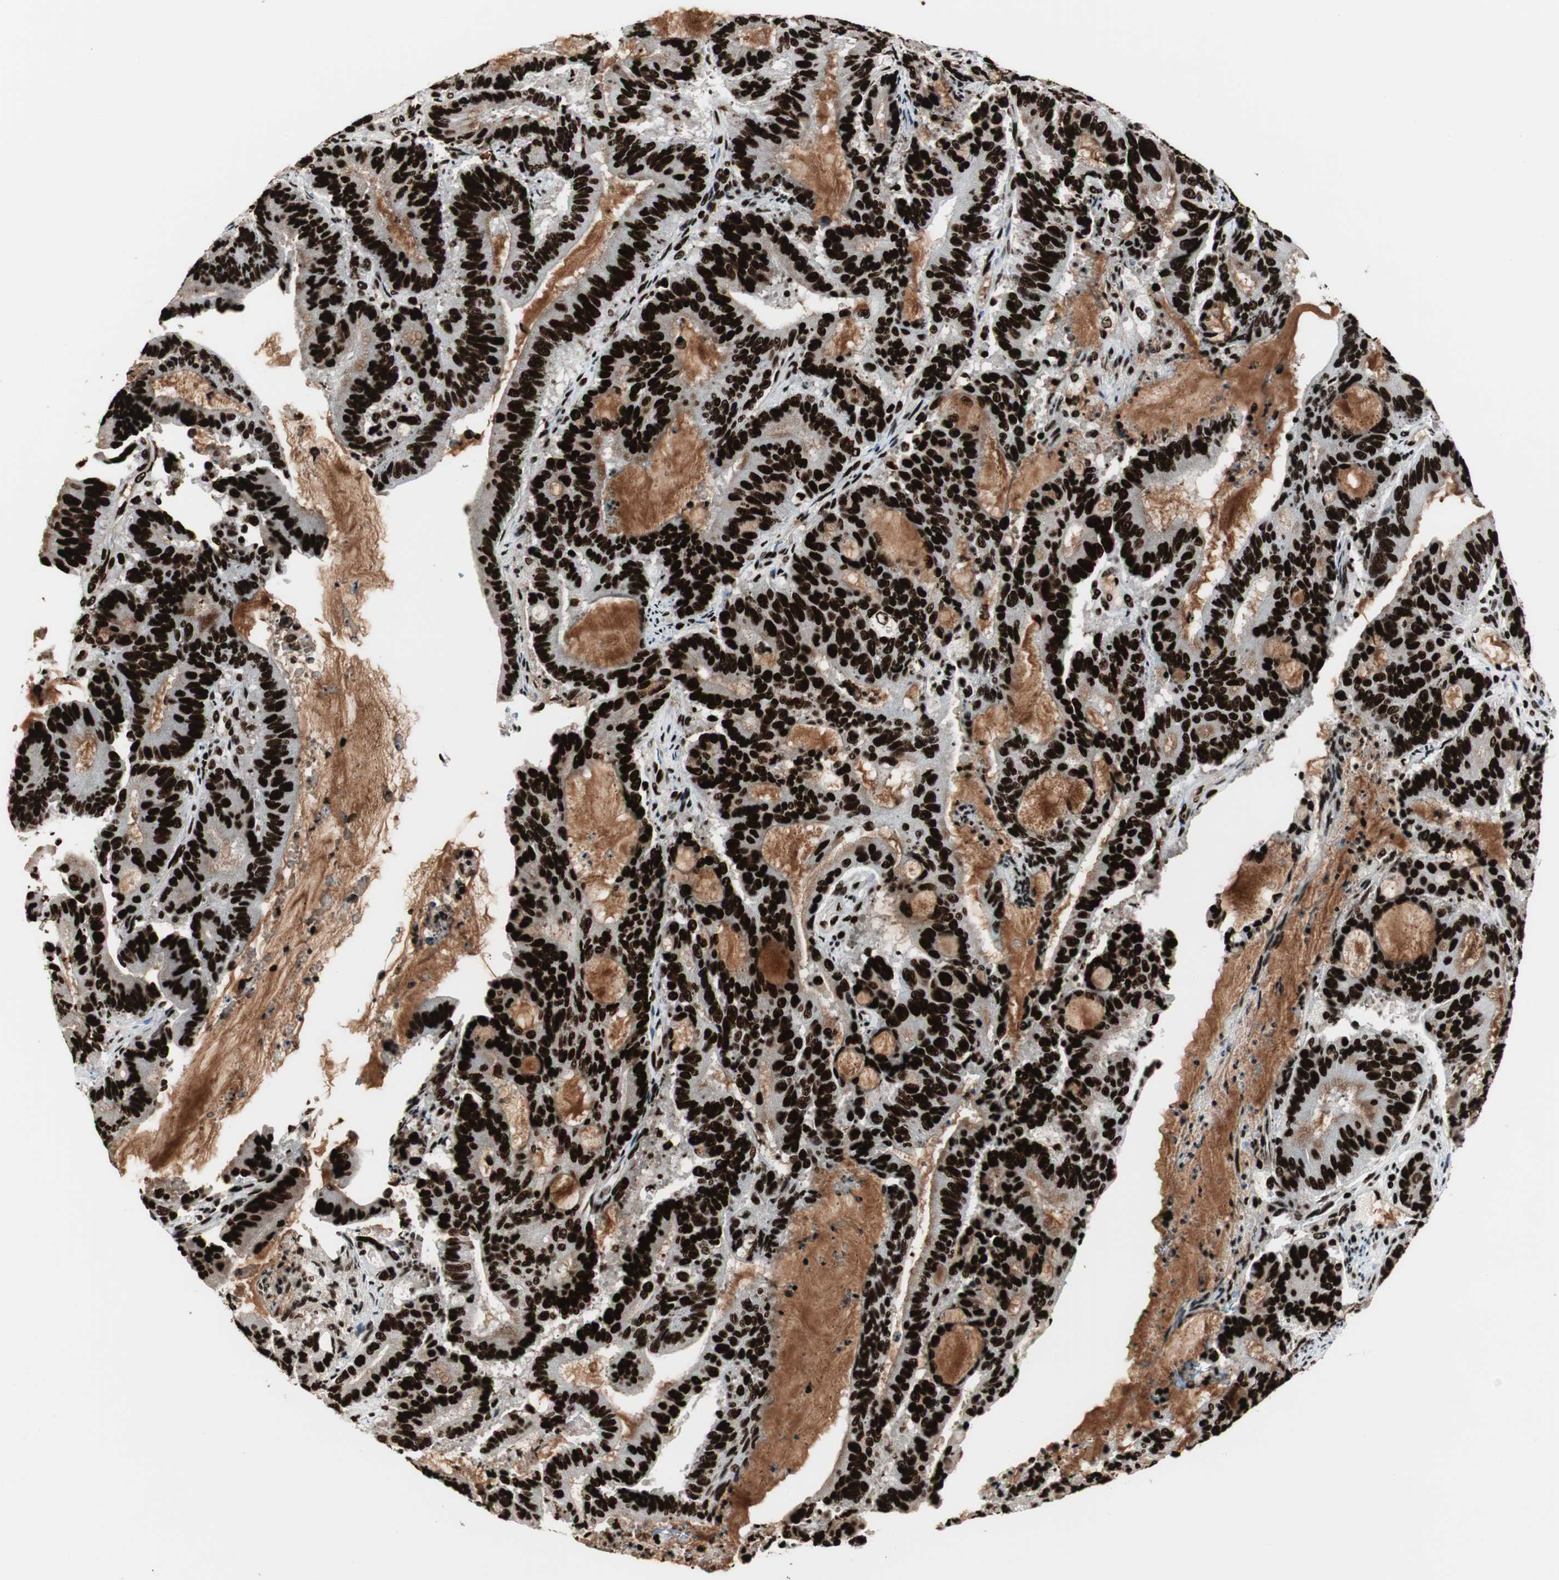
{"staining": {"intensity": "strong", "quantity": ">75%", "location": "nuclear"}, "tissue": "liver cancer", "cell_type": "Tumor cells", "image_type": "cancer", "snomed": [{"axis": "morphology", "description": "Cholangiocarcinoma"}, {"axis": "topography", "description": "Liver"}], "caption": "Protein positivity by immunohistochemistry (IHC) shows strong nuclear staining in about >75% of tumor cells in liver cholangiocarcinoma. (brown staining indicates protein expression, while blue staining denotes nuclei).", "gene": "MTA2", "patient": {"sex": "female", "age": 73}}